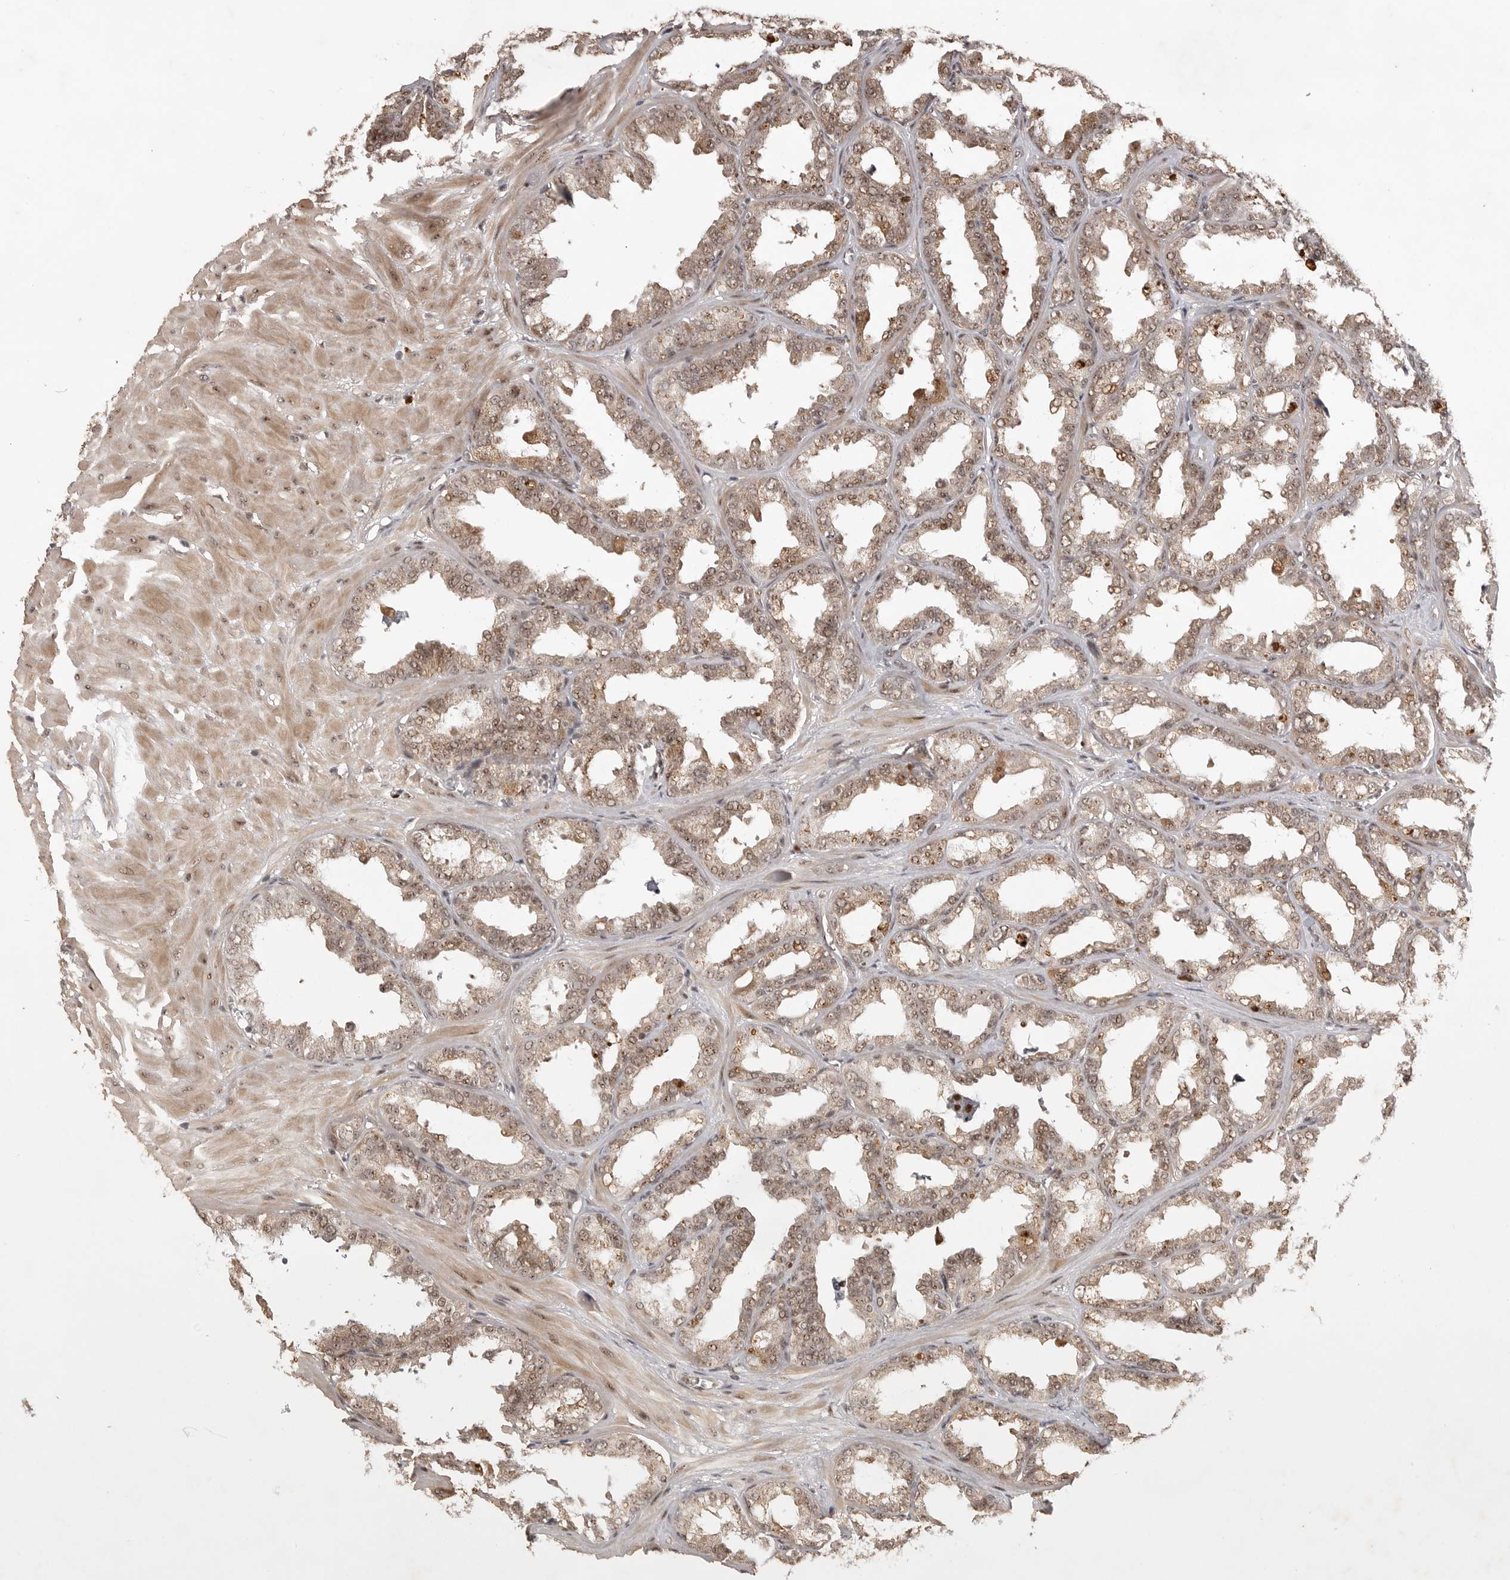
{"staining": {"intensity": "moderate", "quantity": ">75%", "location": "nuclear"}, "tissue": "seminal vesicle", "cell_type": "Glandular cells", "image_type": "normal", "snomed": [{"axis": "morphology", "description": "Normal tissue, NOS"}, {"axis": "topography", "description": "Prostate"}, {"axis": "topography", "description": "Seminal veicle"}], "caption": "About >75% of glandular cells in unremarkable human seminal vesicle reveal moderate nuclear protein staining as visualized by brown immunohistochemical staining.", "gene": "POMP", "patient": {"sex": "male", "age": 51}}